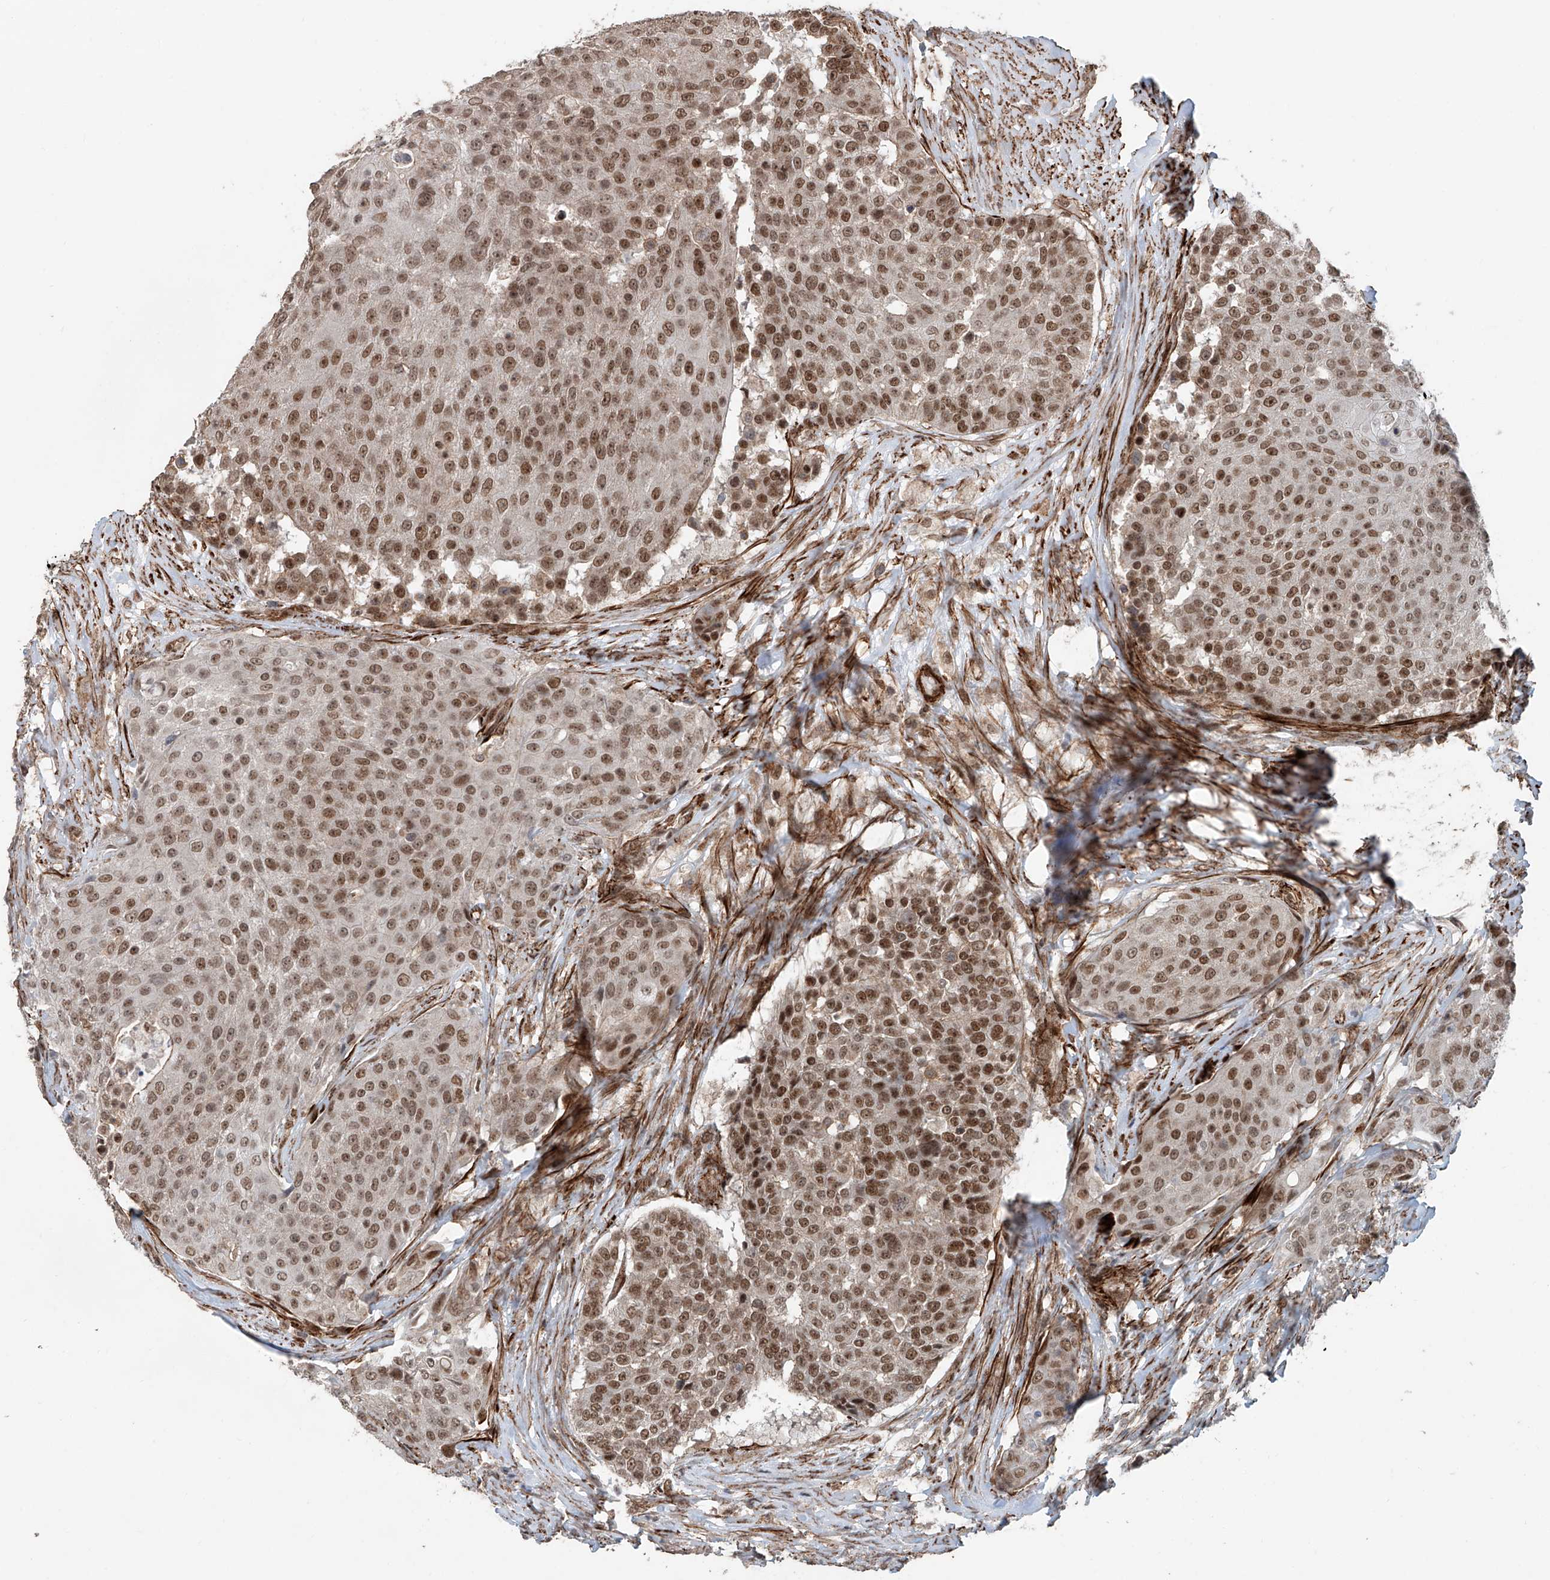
{"staining": {"intensity": "moderate", "quantity": ">75%", "location": "nuclear"}, "tissue": "urothelial cancer", "cell_type": "Tumor cells", "image_type": "cancer", "snomed": [{"axis": "morphology", "description": "Urothelial carcinoma, High grade"}, {"axis": "topography", "description": "Urinary bladder"}], "caption": "Immunohistochemistry staining of urothelial cancer, which shows medium levels of moderate nuclear staining in approximately >75% of tumor cells indicating moderate nuclear protein staining. The staining was performed using DAB (brown) for protein detection and nuclei were counterstained in hematoxylin (blue).", "gene": "SDE2", "patient": {"sex": "female", "age": 63}}